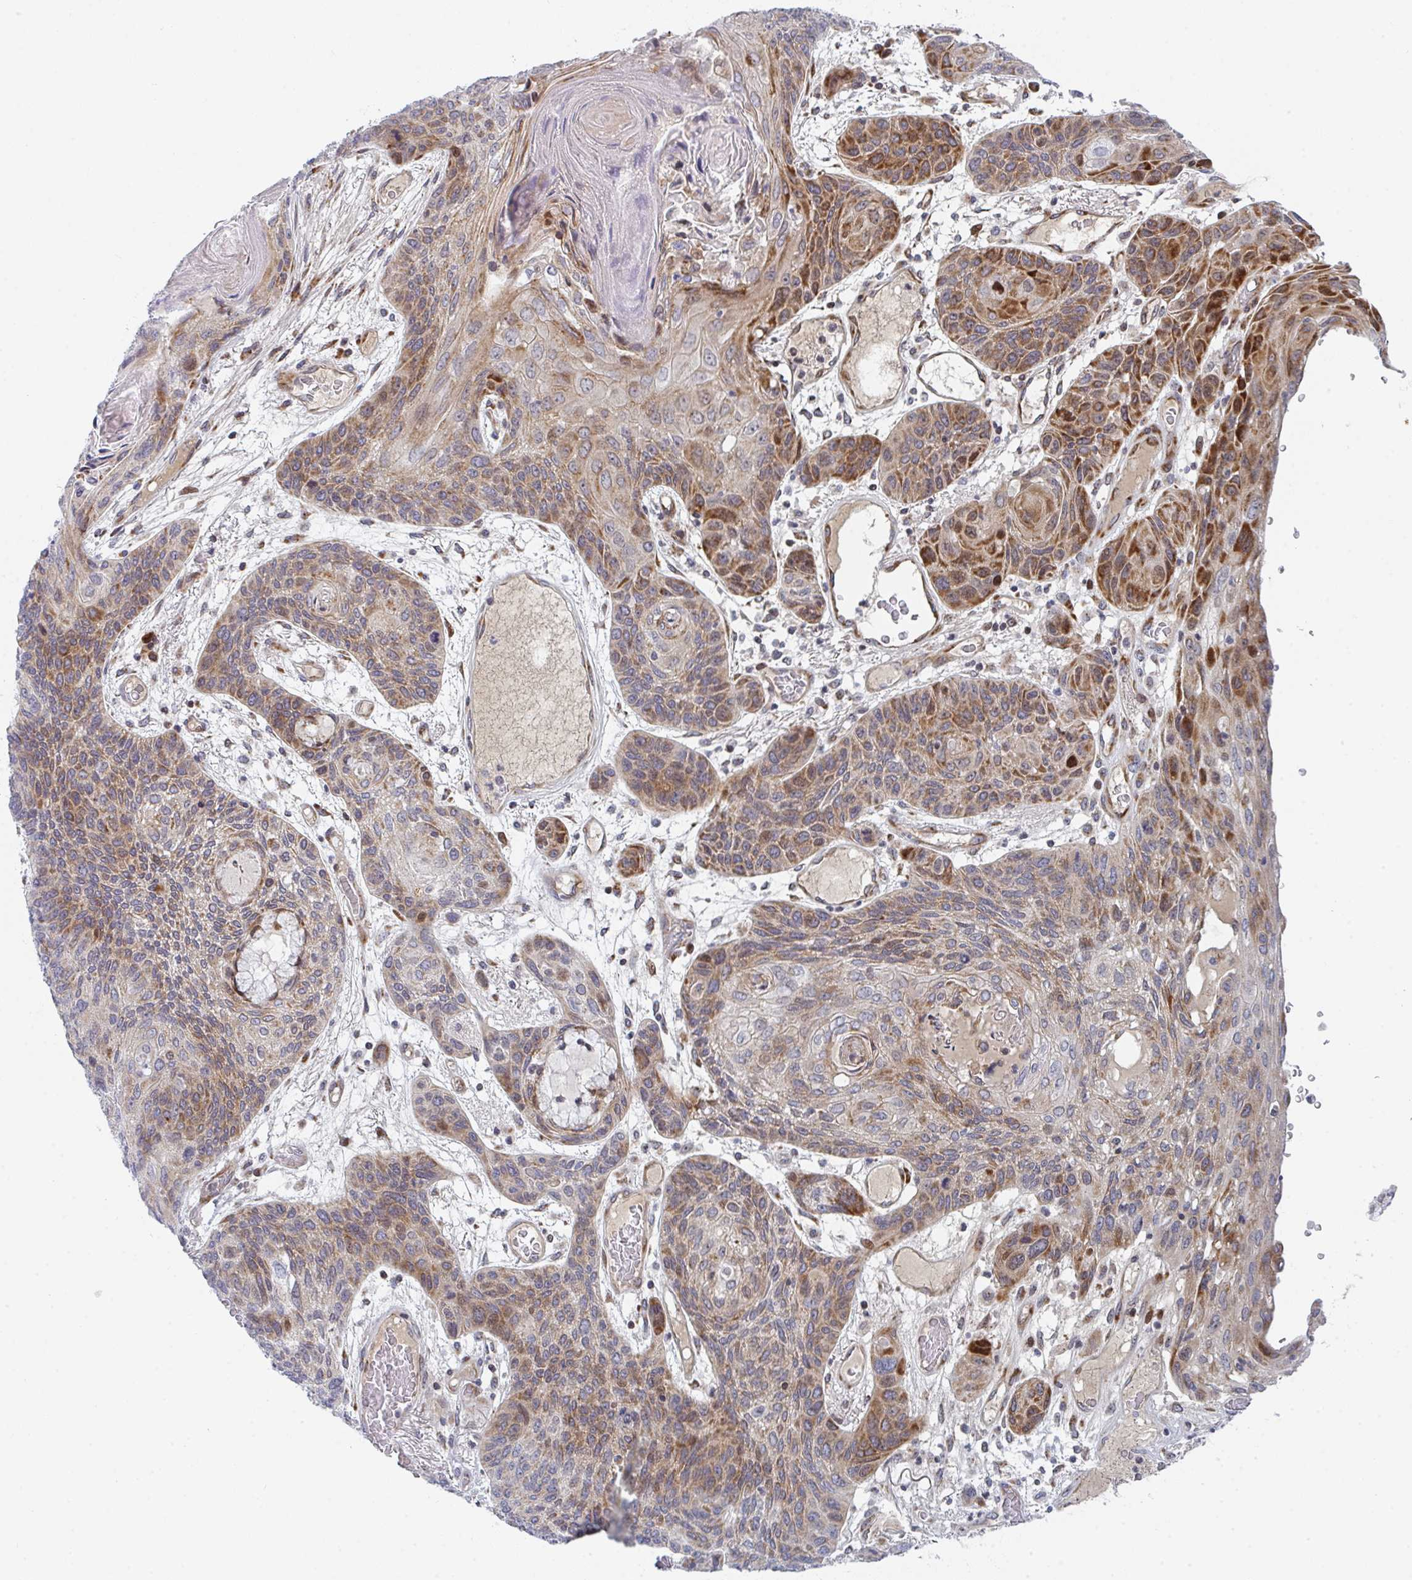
{"staining": {"intensity": "moderate", "quantity": "25%-75%", "location": "cytoplasmic/membranous"}, "tissue": "lung cancer", "cell_type": "Tumor cells", "image_type": "cancer", "snomed": [{"axis": "morphology", "description": "Squamous cell carcinoma, NOS"}, {"axis": "morphology", "description": "Squamous cell carcinoma, metastatic, NOS"}, {"axis": "topography", "description": "Lymph node"}, {"axis": "topography", "description": "Lung"}], "caption": "Protein staining by immunohistochemistry reveals moderate cytoplasmic/membranous positivity in approximately 25%-75% of tumor cells in metastatic squamous cell carcinoma (lung). (DAB IHC, brown staining for protein, blue staining for nuclei).", "gene": "PRKCH", "patient": {"sex": "male", "age": 41}}